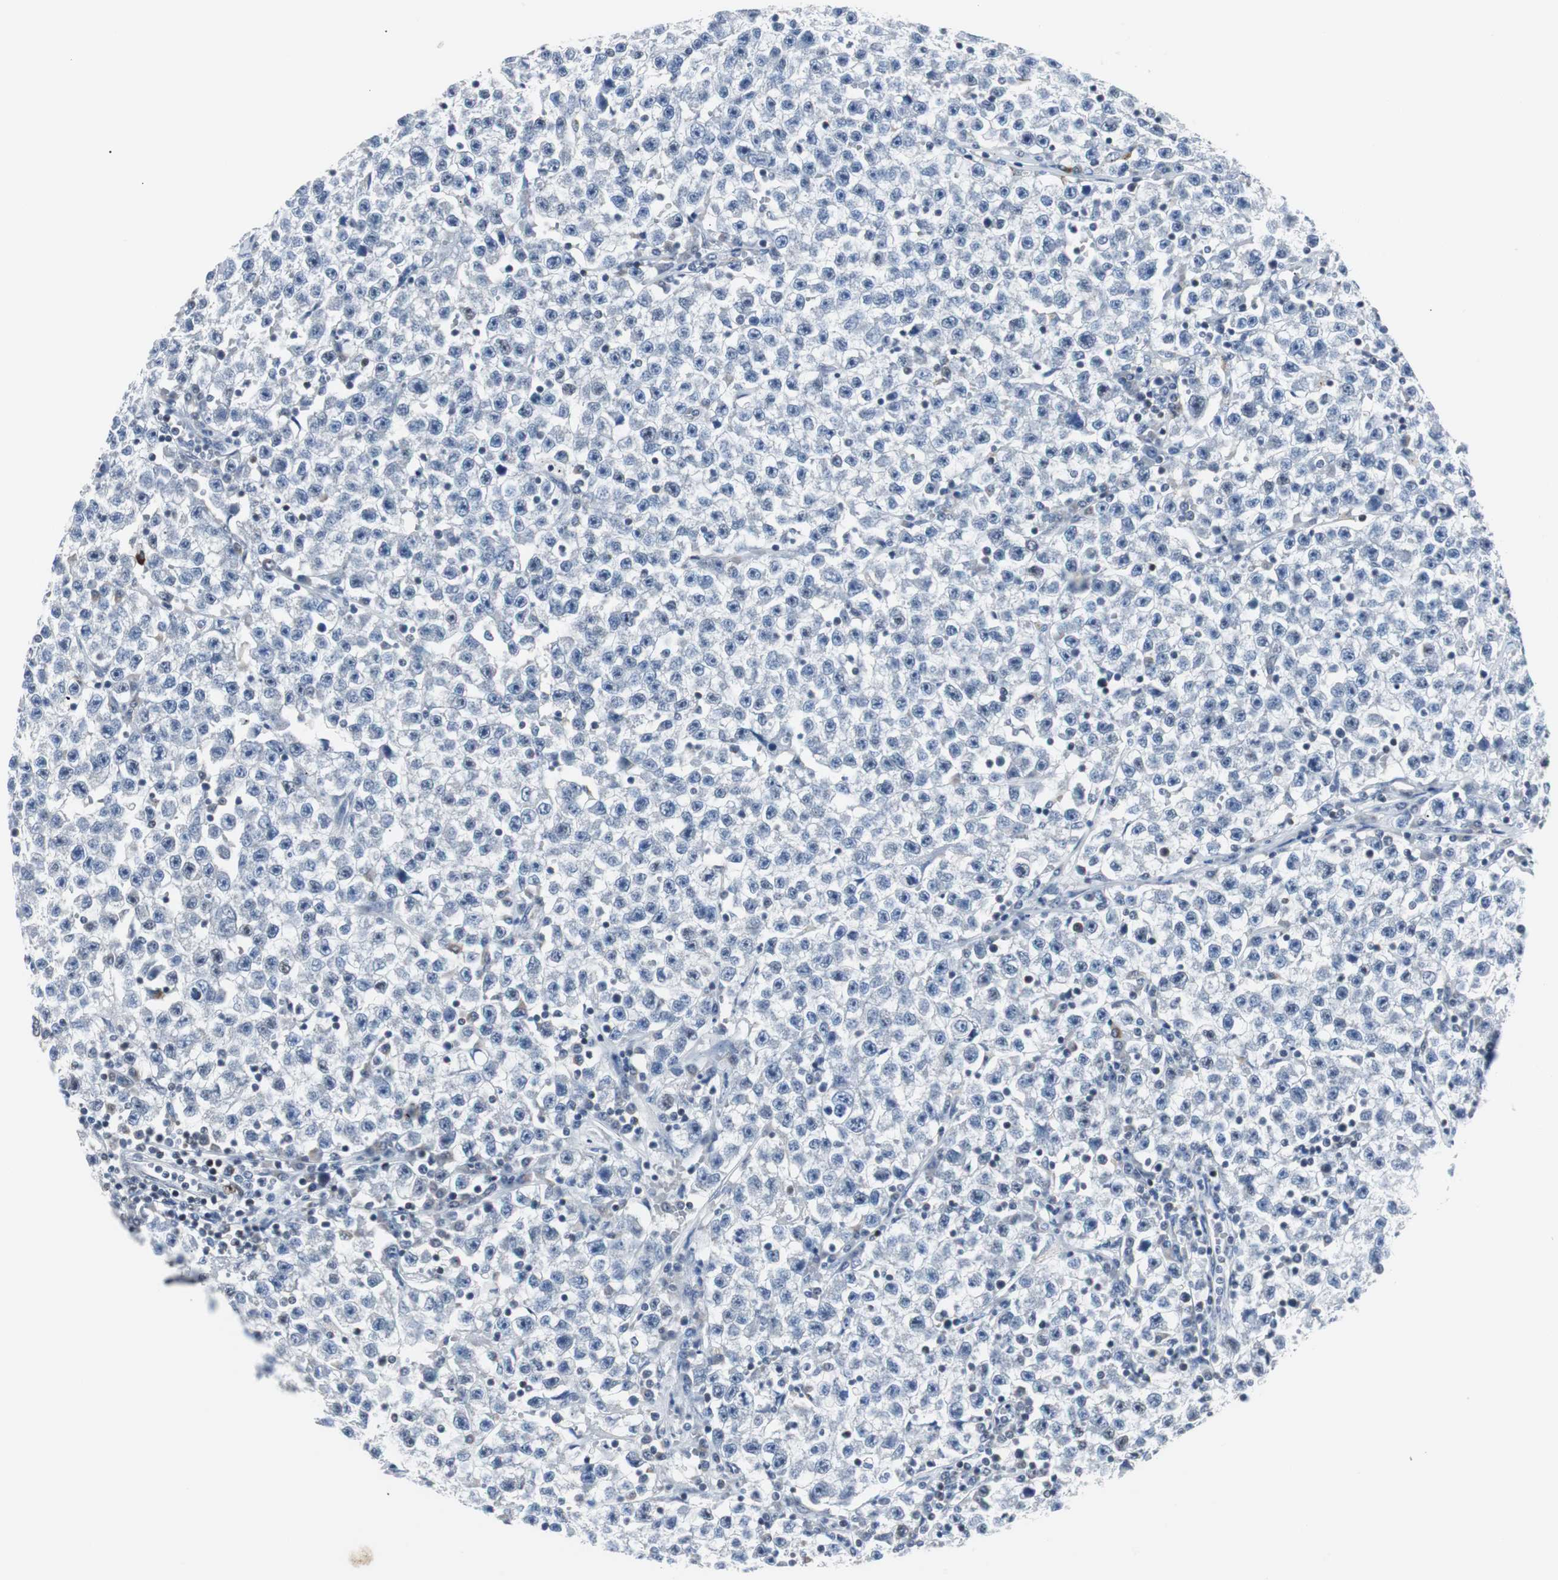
{"staining": {"intensity": "negative", "quantity": "none", "location": "none"}, "tissue": "testis cancer", "cell_type": "Tumor cells", "image_type": "cancer", "snomed": [{"axis": "morphology", "description": "Seminoma, NOS"}, {"axis": "topography", "description": "Testis"}], "caption": "Testis cancer stained for a protein using immunohistochemistry (IHC) demonstrates no expression tumor cells.", "gene": "ZHX2", "patient": {"sex": "male", "age": 22}}